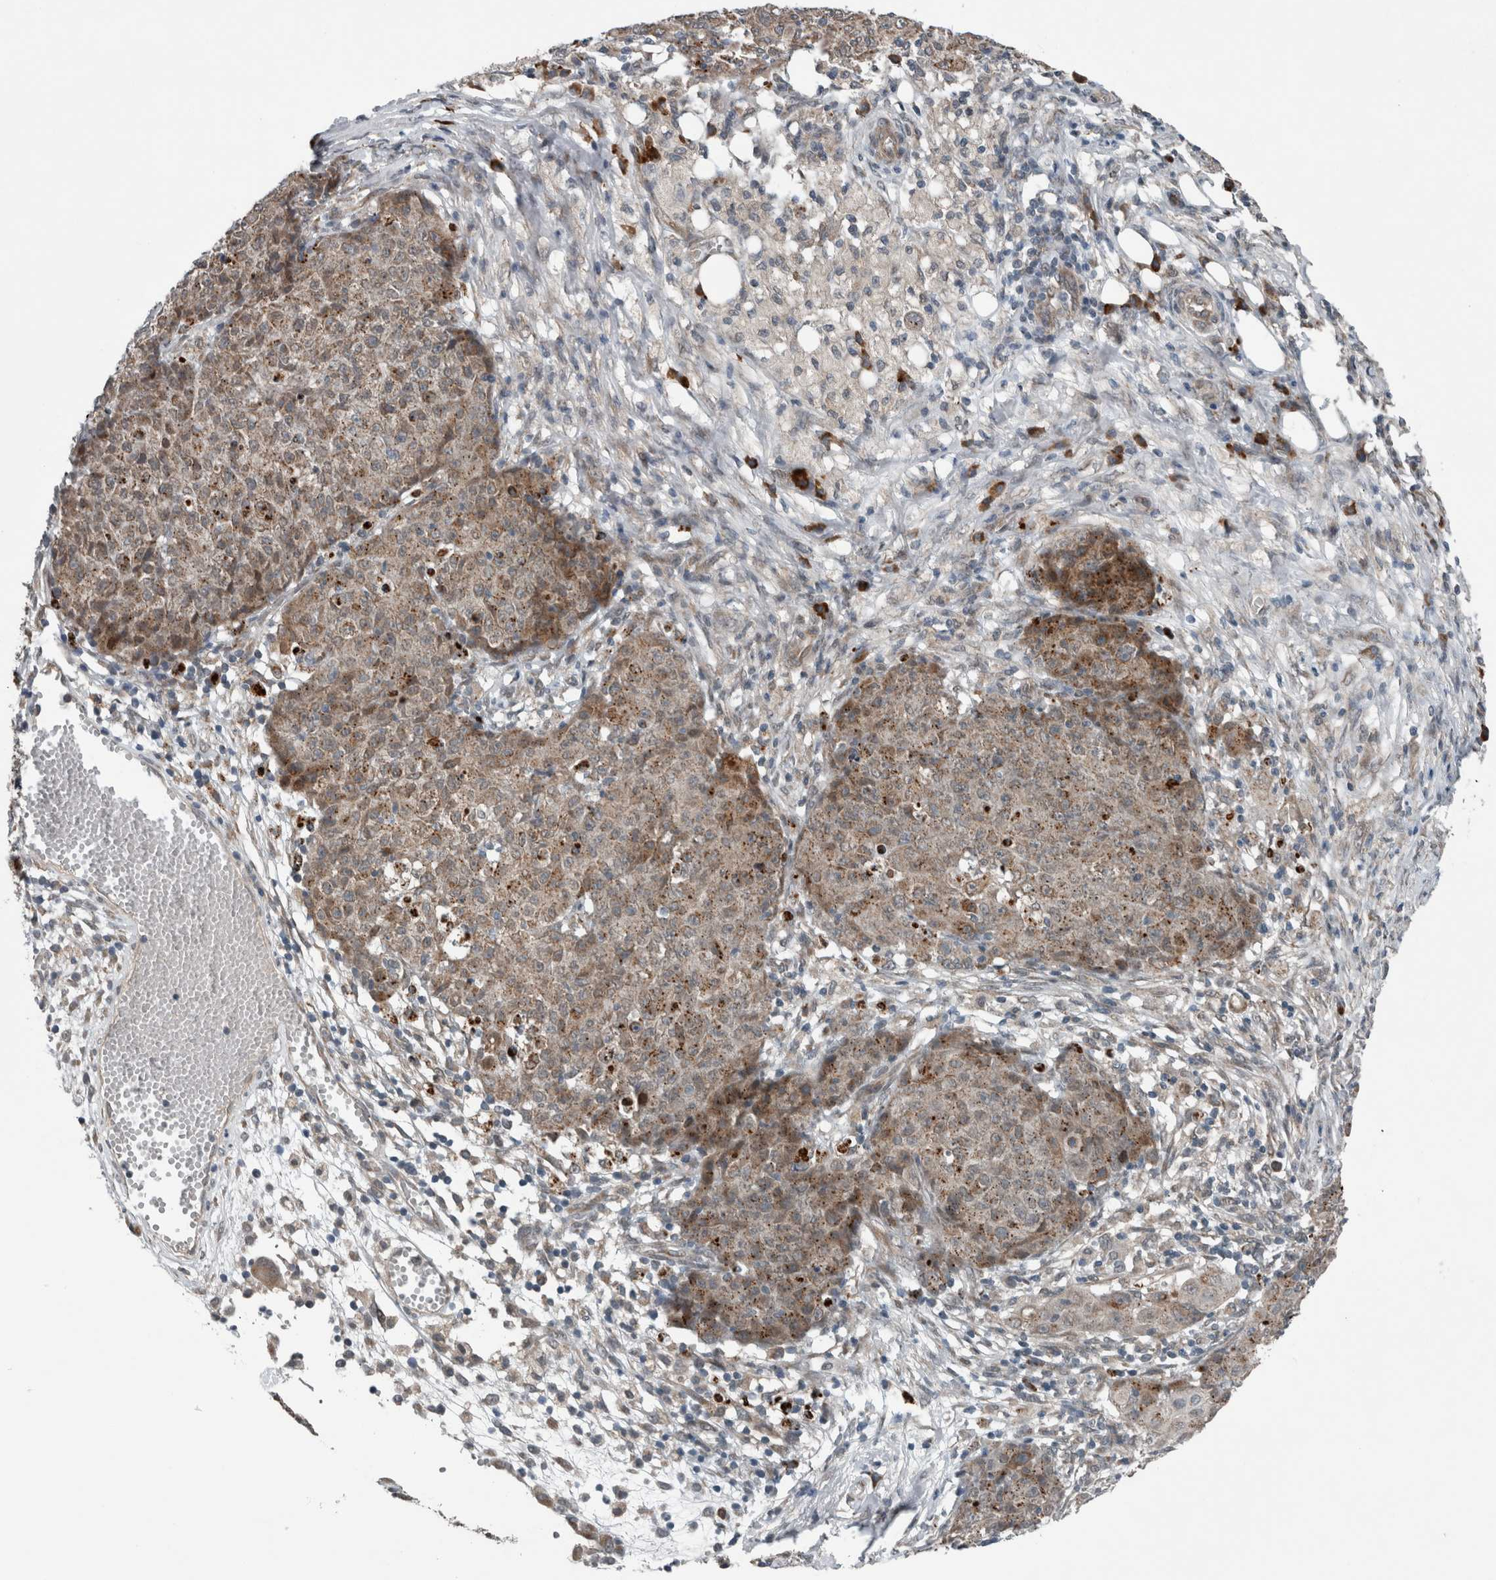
{"staining": {"intensity": "moderate", "quantity": "25%-75%", "location": "cytoplasmic/membranous"}, "tissue": "ovarian cancer", "cell_type": "Tumor cells", "image_type": "cancer", "snomed": [{"axis": "morphology", "description": "Carcinoma, endometroid"}, {"axis": "topography", "description": "Ovary"}], "caption": "High-magnification brightfield microscopy of ovarian endometroid carcinoma stained with DAB (3,3'-diaminobenzidine) (brown) and counterstained with hematoxylin (blue). tumor cells exhibit moderate cytoplasmic/membranous expression is appreciated in about25%-75% of cells.", "gene": "GBA2", "patient": {"sex": "female", "age": 42}}